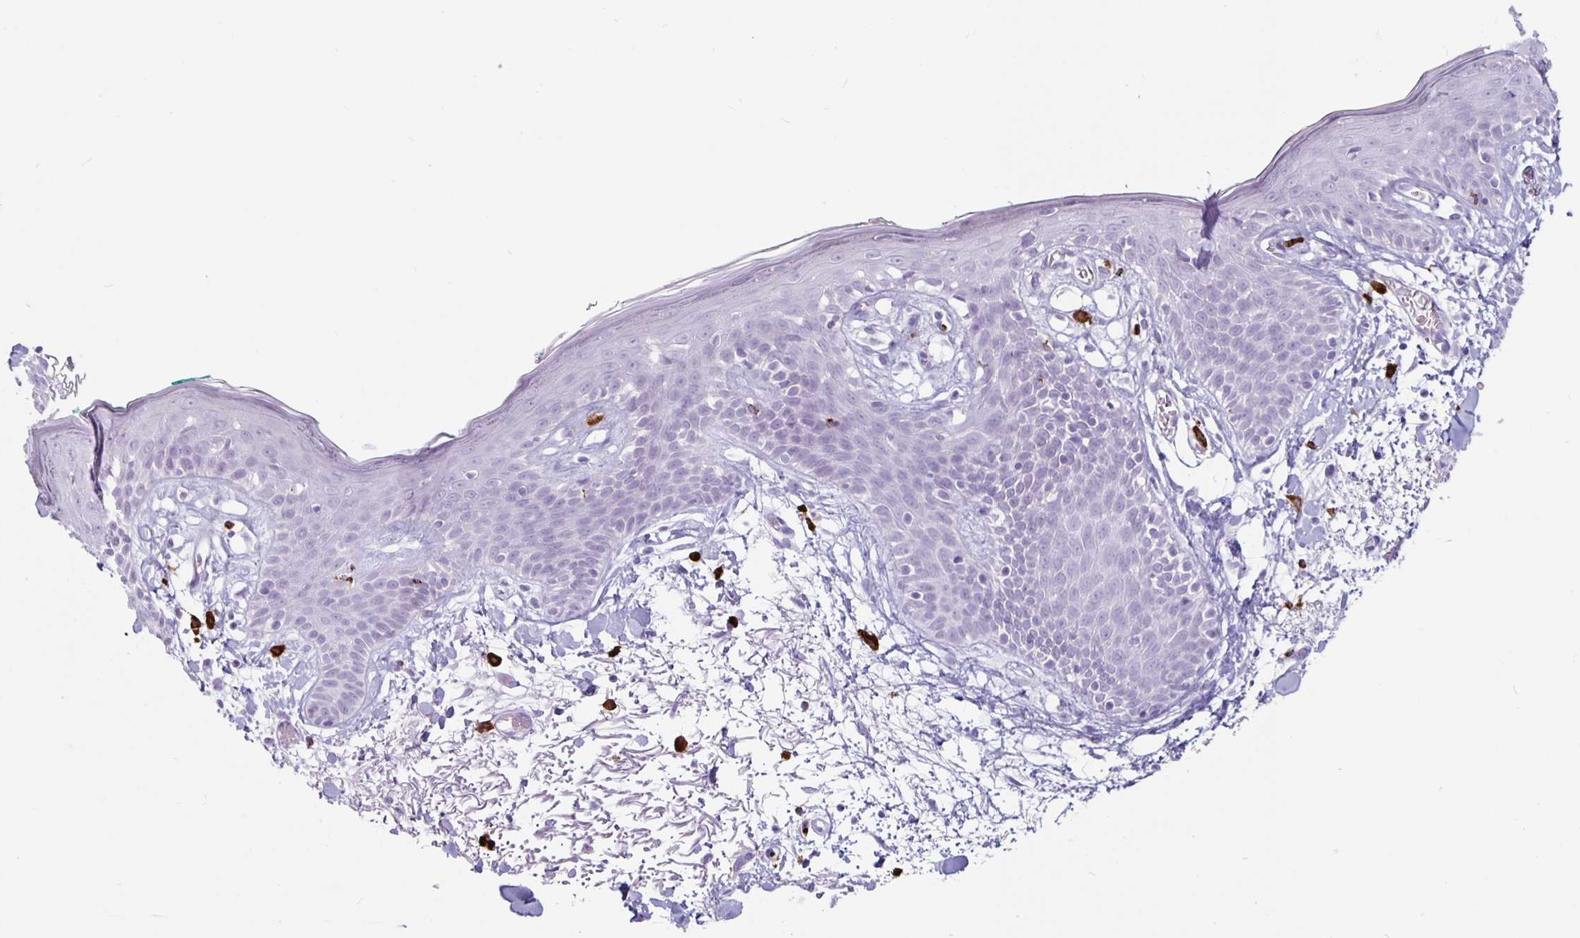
{"staining": {"intensity": "negative", "quantity": "none", "location": "none"}, "tissue": "skin", "cell_type": "Fibroblasts", "image_type": "normal", "snomed": [{"axis": "morphology", "description": "Normal tissue, NOS"}, {"axis": "topography", "description": "Skin"}], "caption": "Immunohistochemistry histopathology image of unremarkable human skin stained for a protein (brown), which demonstrates no positivity in fibroblasts.", "gene": "GZMK", "patient": {"sex": "male", "age": 79}}